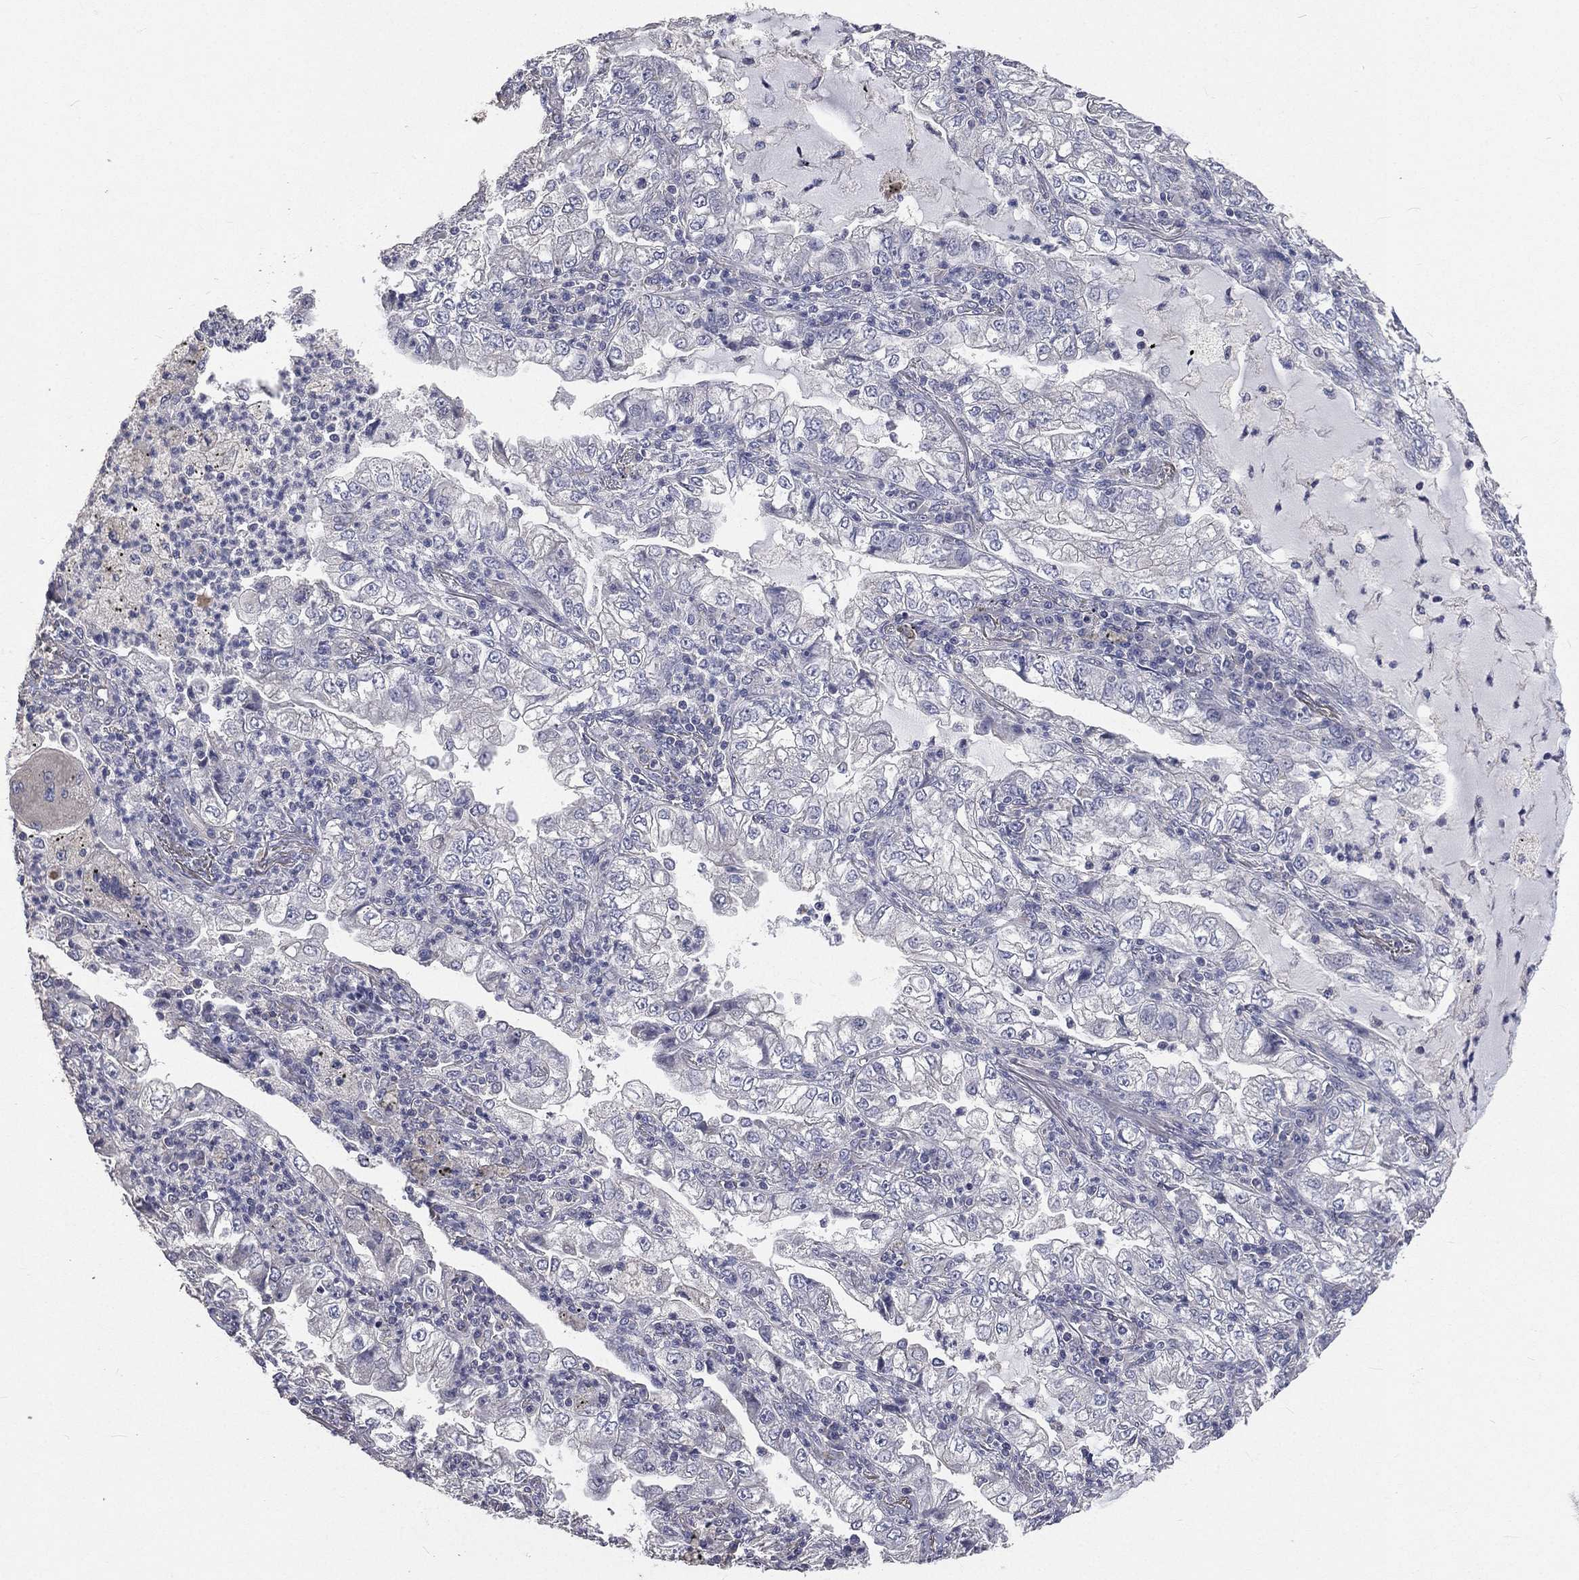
{"staining": {"intensity": "negative", "quantity": "none", "location": "none"}, "tissue": "lung cancer", "cell_type": "Tumor cells", "image_type": "cancer", "snomed": [{"axis": "morphology", "description": "Adenocarcinoma, NOS"}, {"axis": "topography", "description": "Lung"}], "caption": "DAB immunohistochemical staining of human lung adenocarcinoma reveals no significant positivity in tumor cells.", "gene": "CROCC", "patient": {"sex": "female", "age": 73}}